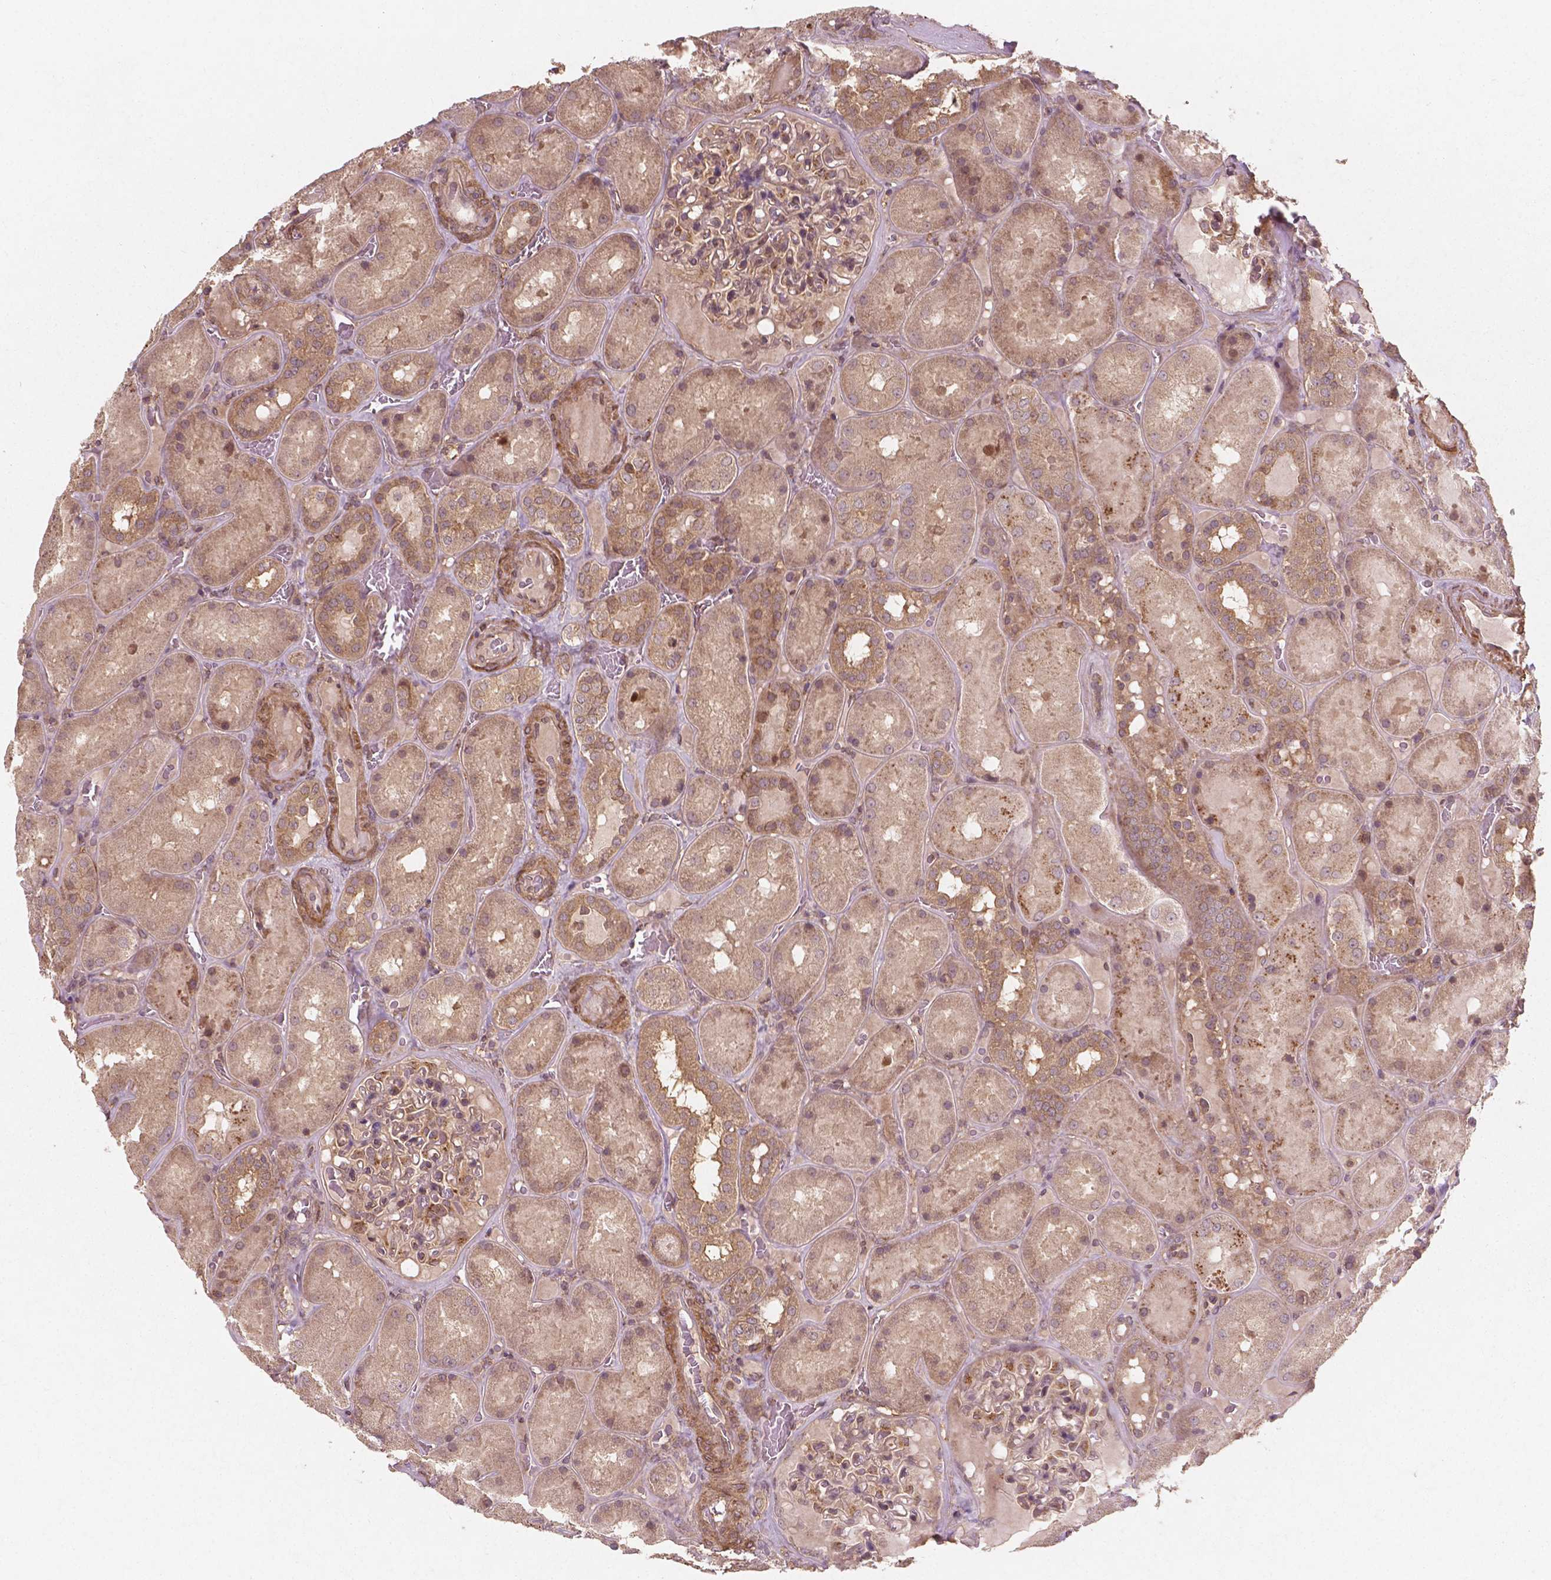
{"staining": {"intensity": "weak", "quantity": ">75%", "location": "cytoplasmic/membranous"}, "tissue": "kidney", "cell_type": "Cells in glomeruli", "image_type": "normal", "snomed": [{"axis": "morphology", "description": "Normal tissue, NOS"}, {"axis": "topography", "description": "Kidney"}], "caption": "Protein analysis of normal kidney shows weak cytoplasmic/membranous expression in approximately >75% of cells in glomeruli. (DAB = brown stain, brightfield microscopy at high magnification).", "gene": "CYFIP1", "patient": {"sex": "male", "age": 73}}